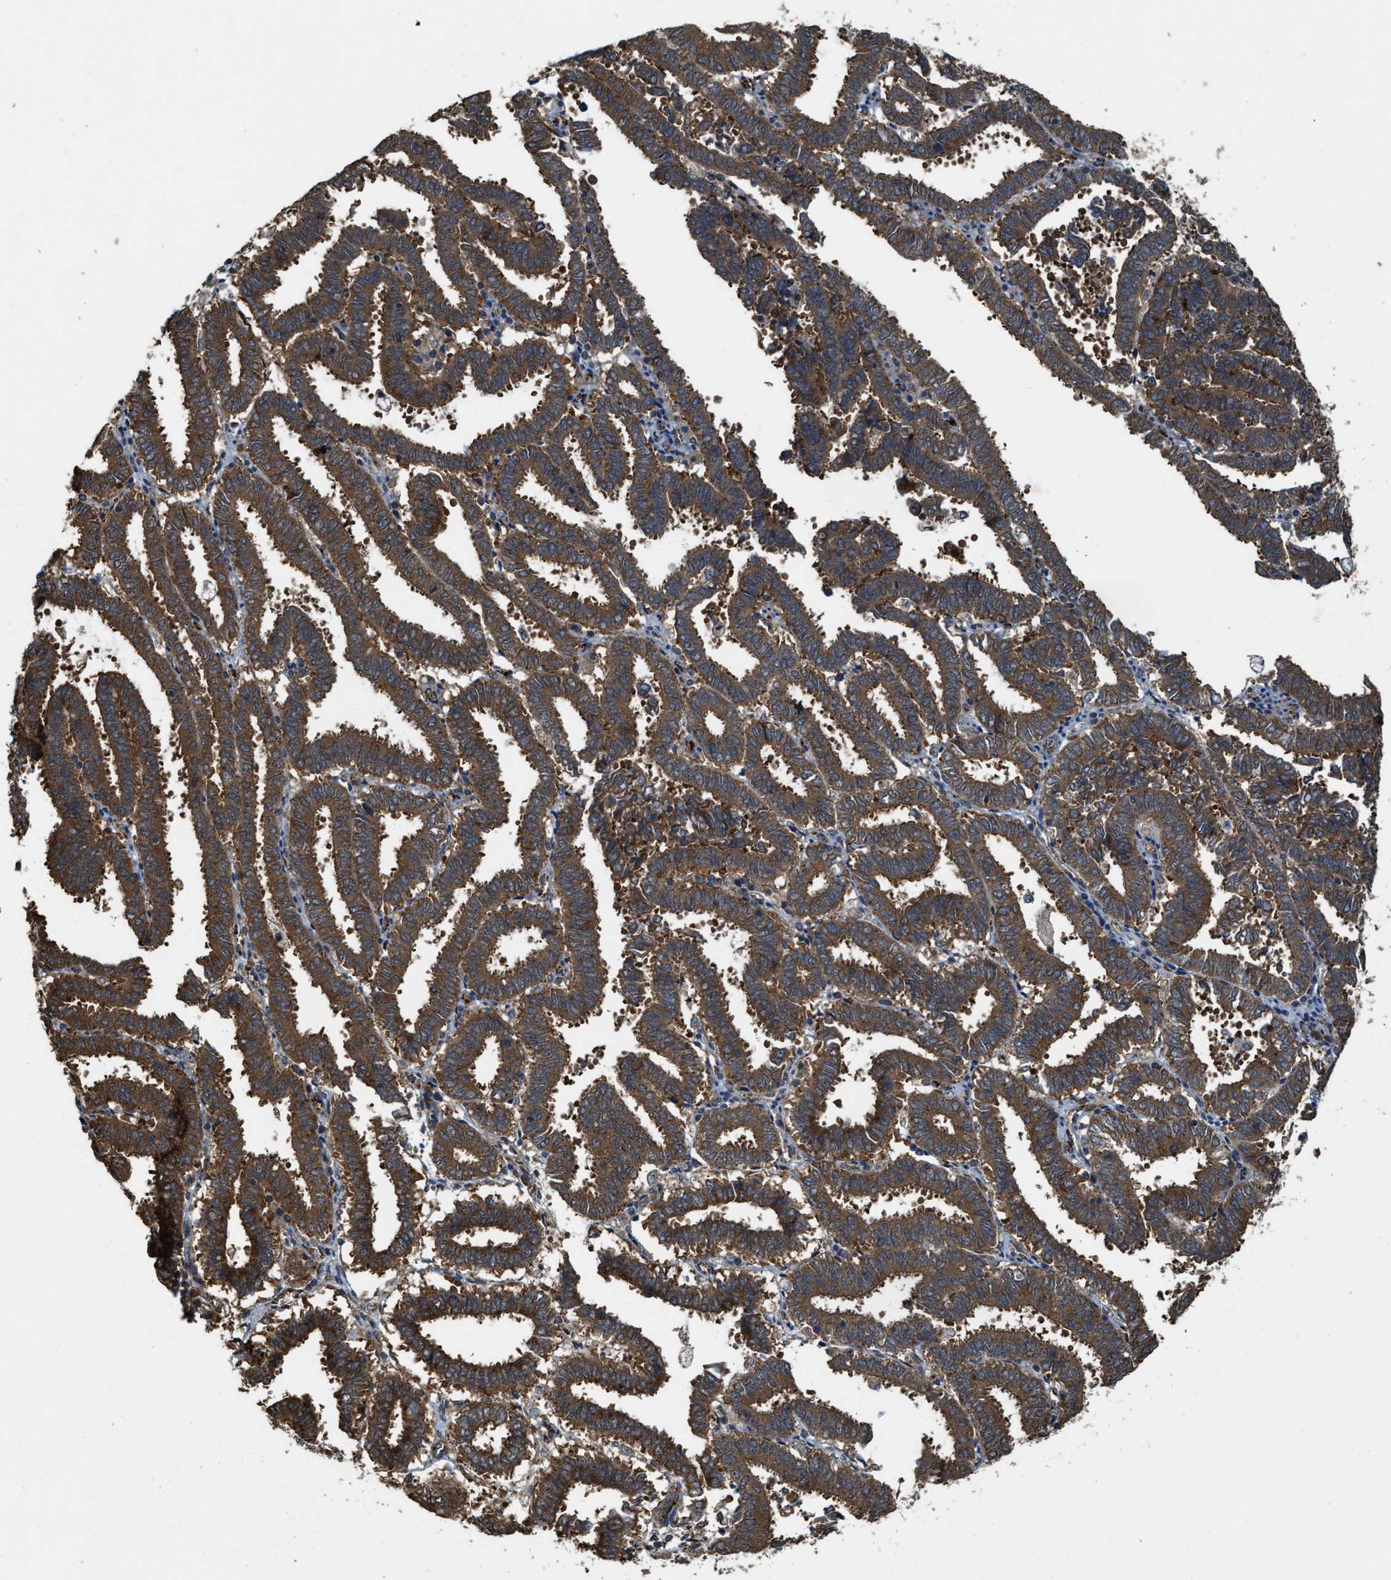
{"staining": {"intensity": "strong", "quantity": ">75%", "location": "cytoplasmic/membranous"}, "tissue": "endometrial cancer", "cell_type": "Tumor cells", "image_type": "cancer", "snomed": [{"axis": "morphology", "description": "Adenocarcinoma, NOS"}, {"axis": "topography", "description": "Uterus"}], "caption": "Approximately >75% of tumor cells in adenocarcinoma (endometrial) display strong cytoplasmic/membranous protein staining as visualized by brown immunohistochemical staining.", "gene": "ARHGEF5", "patient": {"sex": "female", "age": 83}}